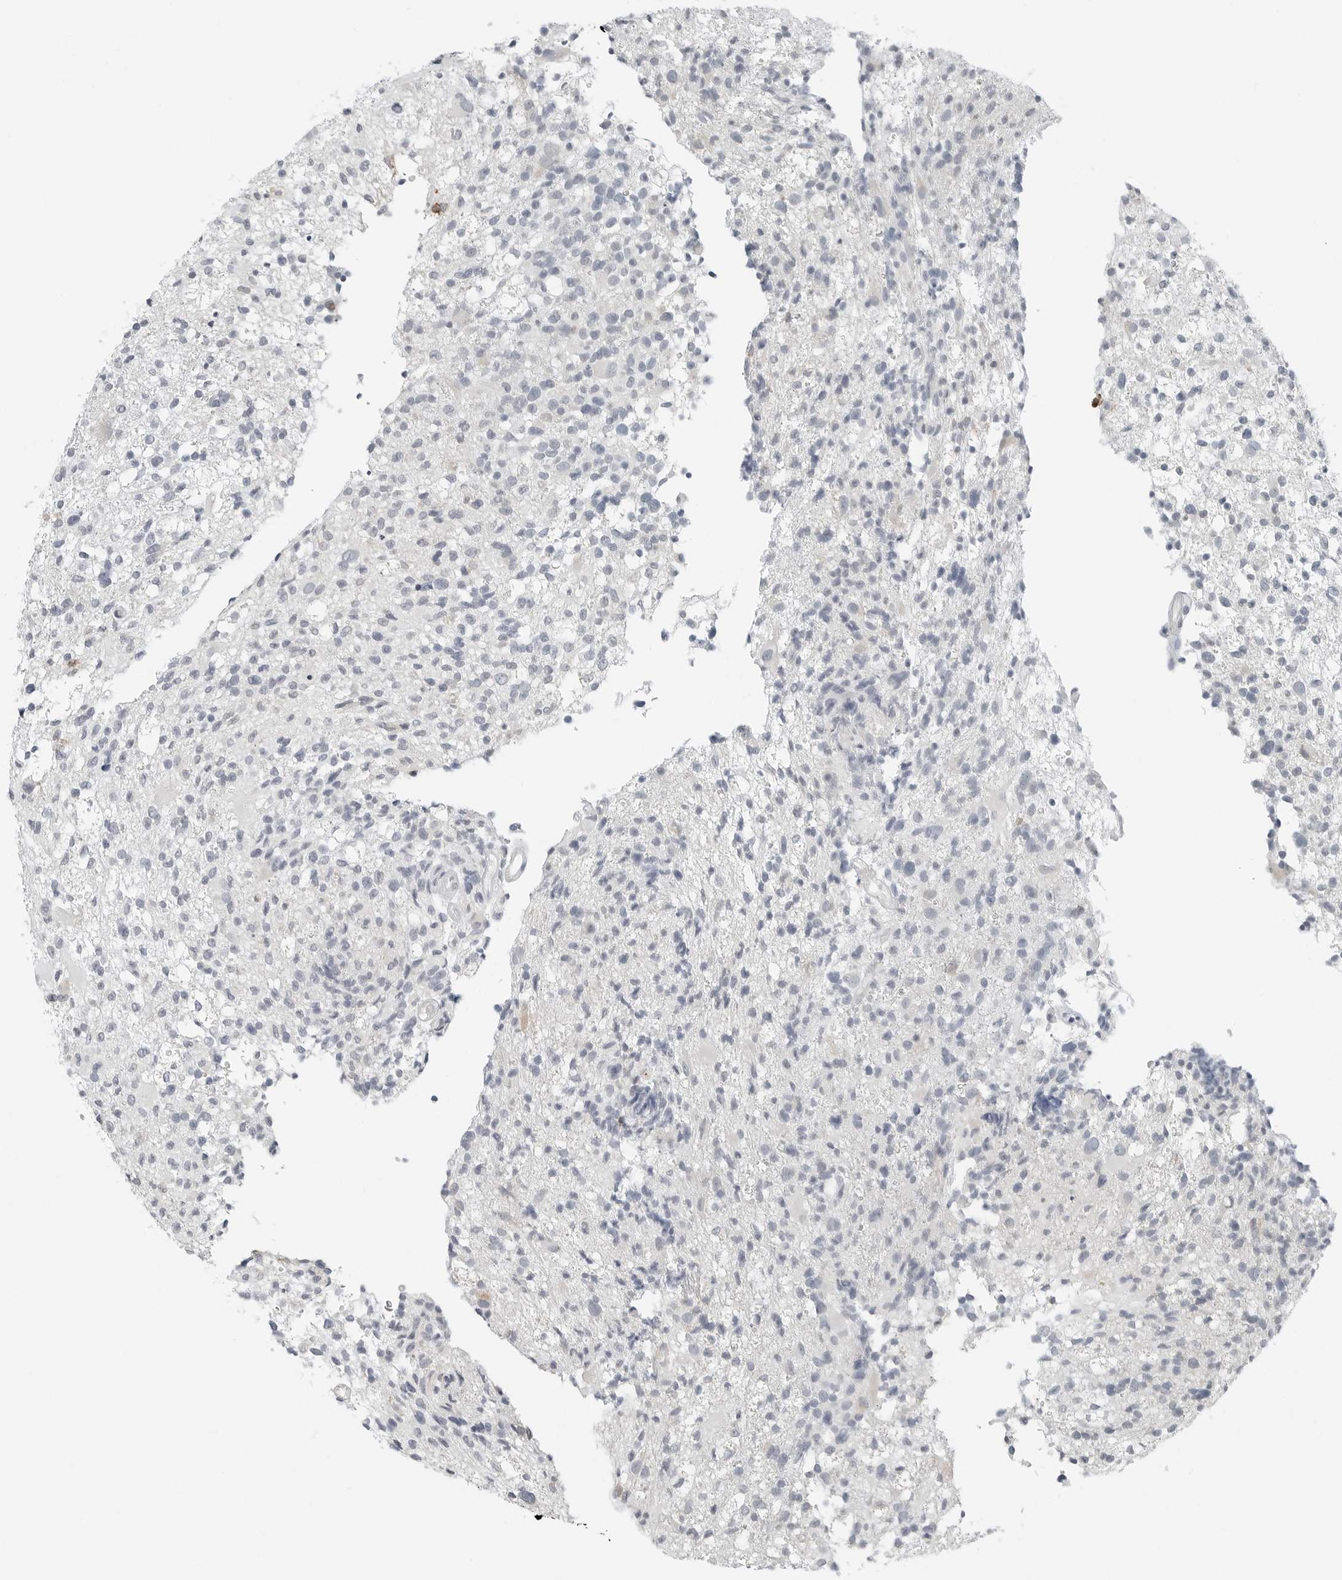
{"staining": {"intensity": "negative", "quantity": "none", "location": "none"}, "tissue": "glioma", "cell_type": "Tumor cells", "image_type": "cancer", "snomed": [{"axis": "morphology", "description": "Glioma, malignant, High grade"}, {"axis": "morphology", "description": "Glioblastoma, NOS"}, {"axis": "topography", "description": "Brain"}], "caption": "This is an IHC histopathology image of glioblastoma. There is no positivity in tumor cells.", "gene": "XIRP1", "patient": {"sex": "male", "age": 60}}